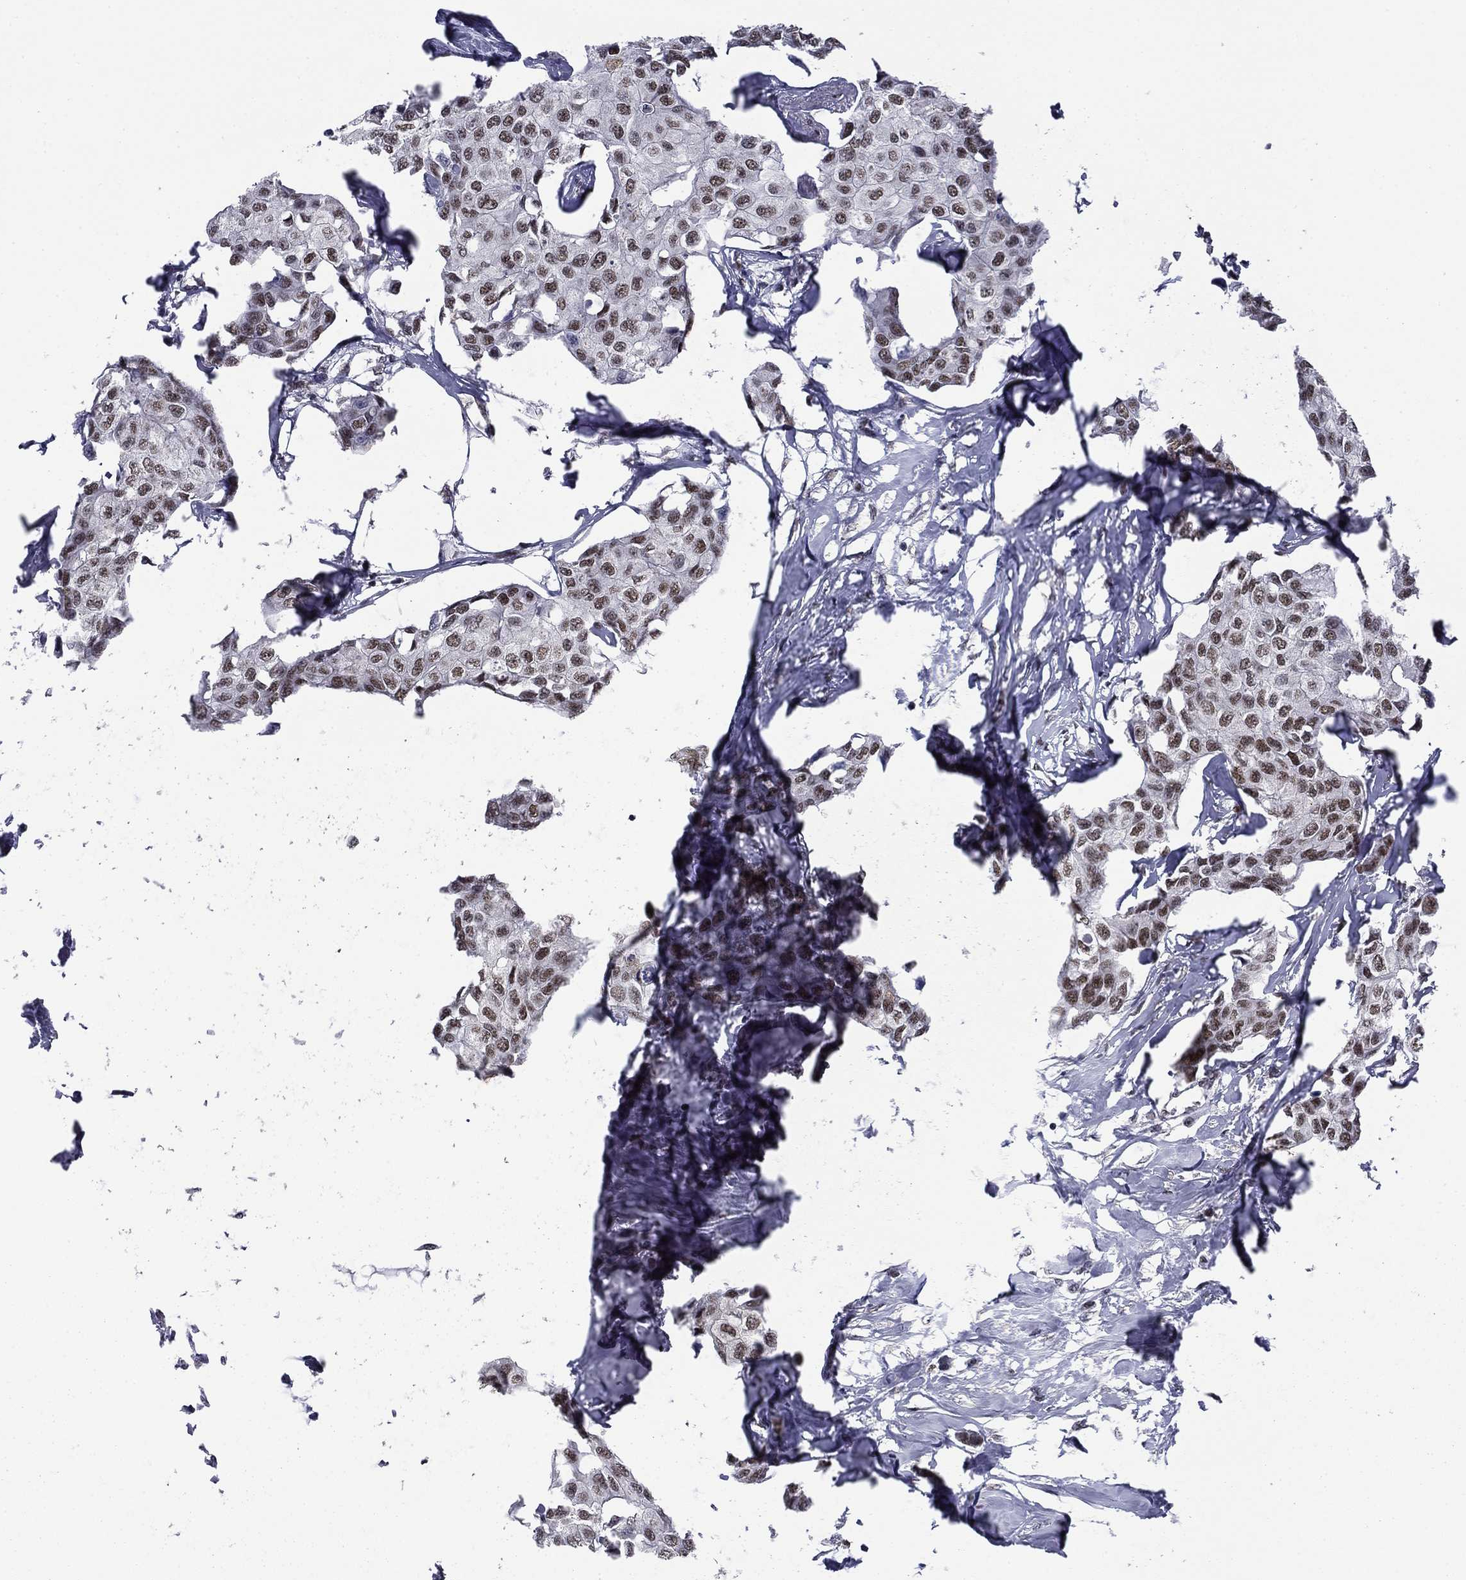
{"staining": {"intensity": "weak", "quantity": "25%-75%", "location": "cytoplasmic/membranous"}, "tissue": "breast cancer", "cell_type": "Tumor cells", "image_type": "cancer", "snomed": [{"axis": "morphology", "description": "Duct carcinoma"}, {"axis": "topography", "description": "Breast"}], "caption": "Protein staining of breast infiltrating ductal carcinoma tissue demonstrates weak cytoplasmic/membranous positivity in approximately 25%-75% of tumor cells.", "gene": "ETV5", "patient": {"sex": "female", "age": 80}}